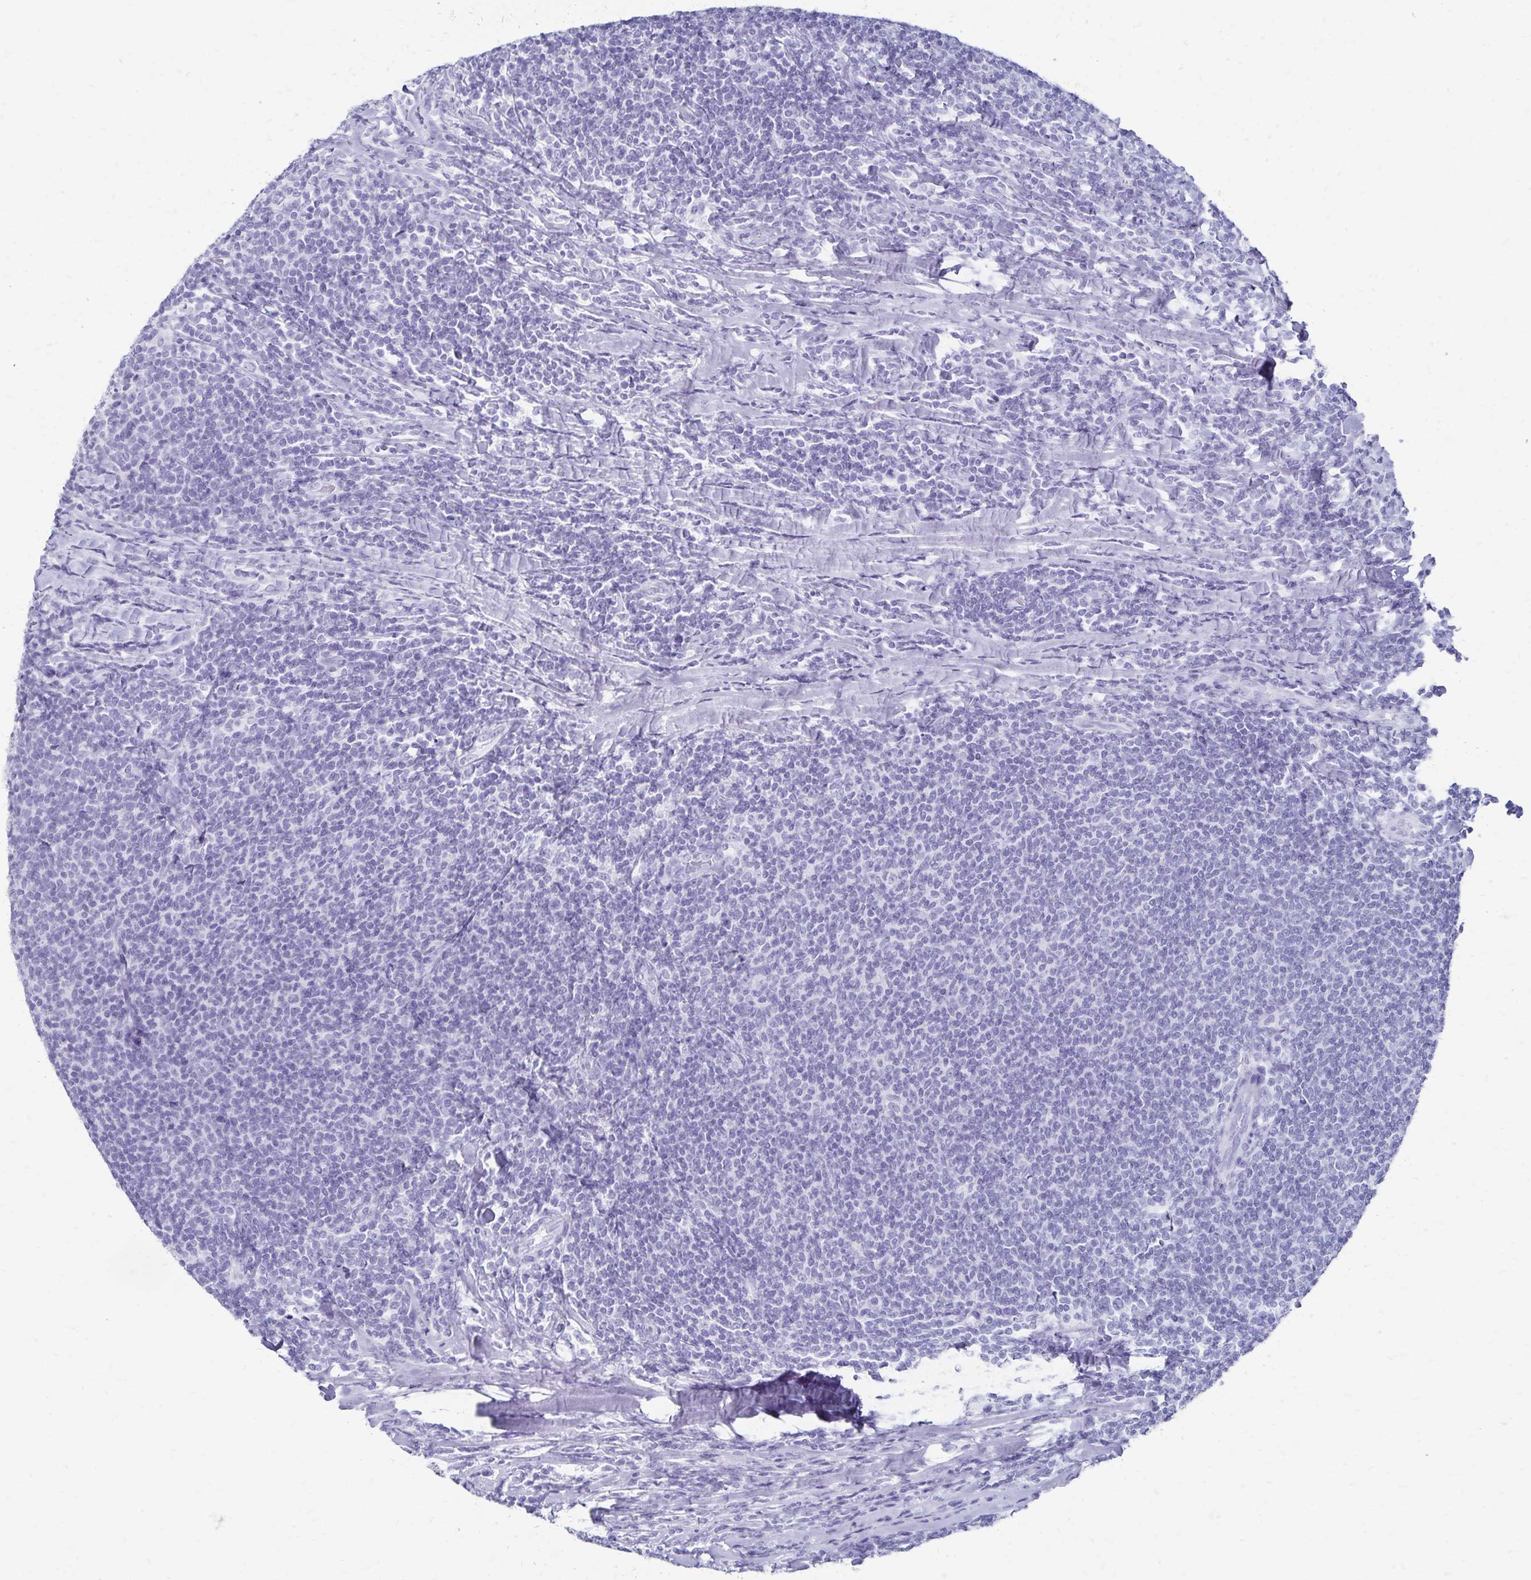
{"staining": {"intensity": "negative", "quantity": "none", "location": "none"}, "tissue": "lymphoma", "cell_type": "Tumor cells", "image_type": "cancer", "snomed": [{"axis": "morphology", "description": "Malignant lymphoma, non-Hodgkin's type, Low grade"}, {"axis": "topography", "description": "Lymph node"}], "caption": "DAB (3,3'-diaminobenzidine) immunohistochemical staining of lymphoma reveals no significant expression in tumor cells.", "gene": "GIP", "patient": {"sex": "male", "age": 52}}